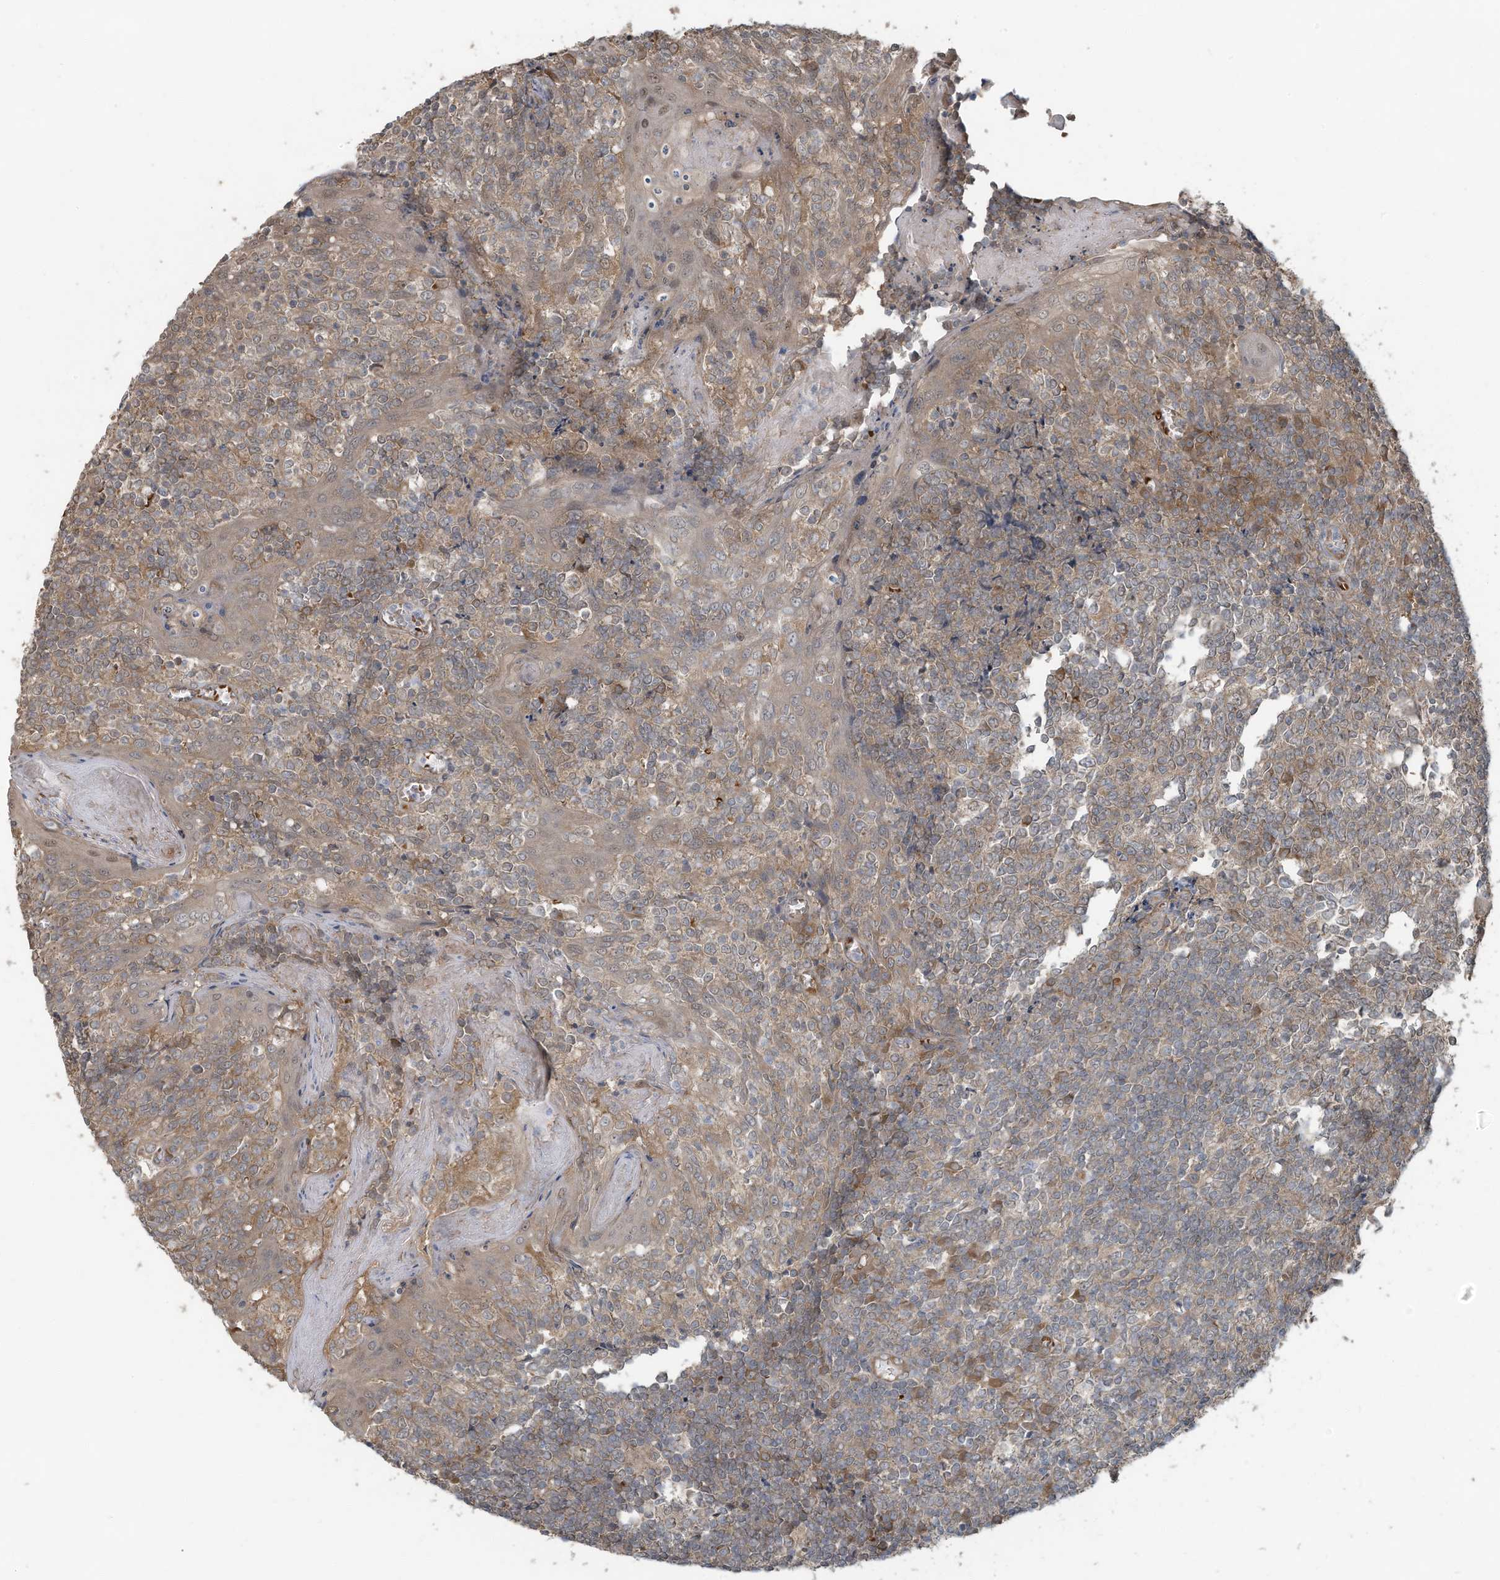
{"staining": {"intensity": "moderate", "quantity": "25%-75%", "location": "cytoplasmic/membranous"}, "tissue": "tonsil", "cell_type": "Germinal center cells", "image_type": "normal", "snomed": [{"axis": "morphology", "description": "Normal tissue, NOS"}, {"axis": "topography", "description": "Tonsil"}], "caption": "Immunohistochemical staining of benign human tonsil reveals moderate cytoplasmic/membranous protein staining in about 25%-75% of germinal center cells. Immunohistochemistry (ihc) stains the protein of interest in brown and the nuclei are stained blue.", "gene": "ERI2", "patient": {"sex": "female", "age": 19}}